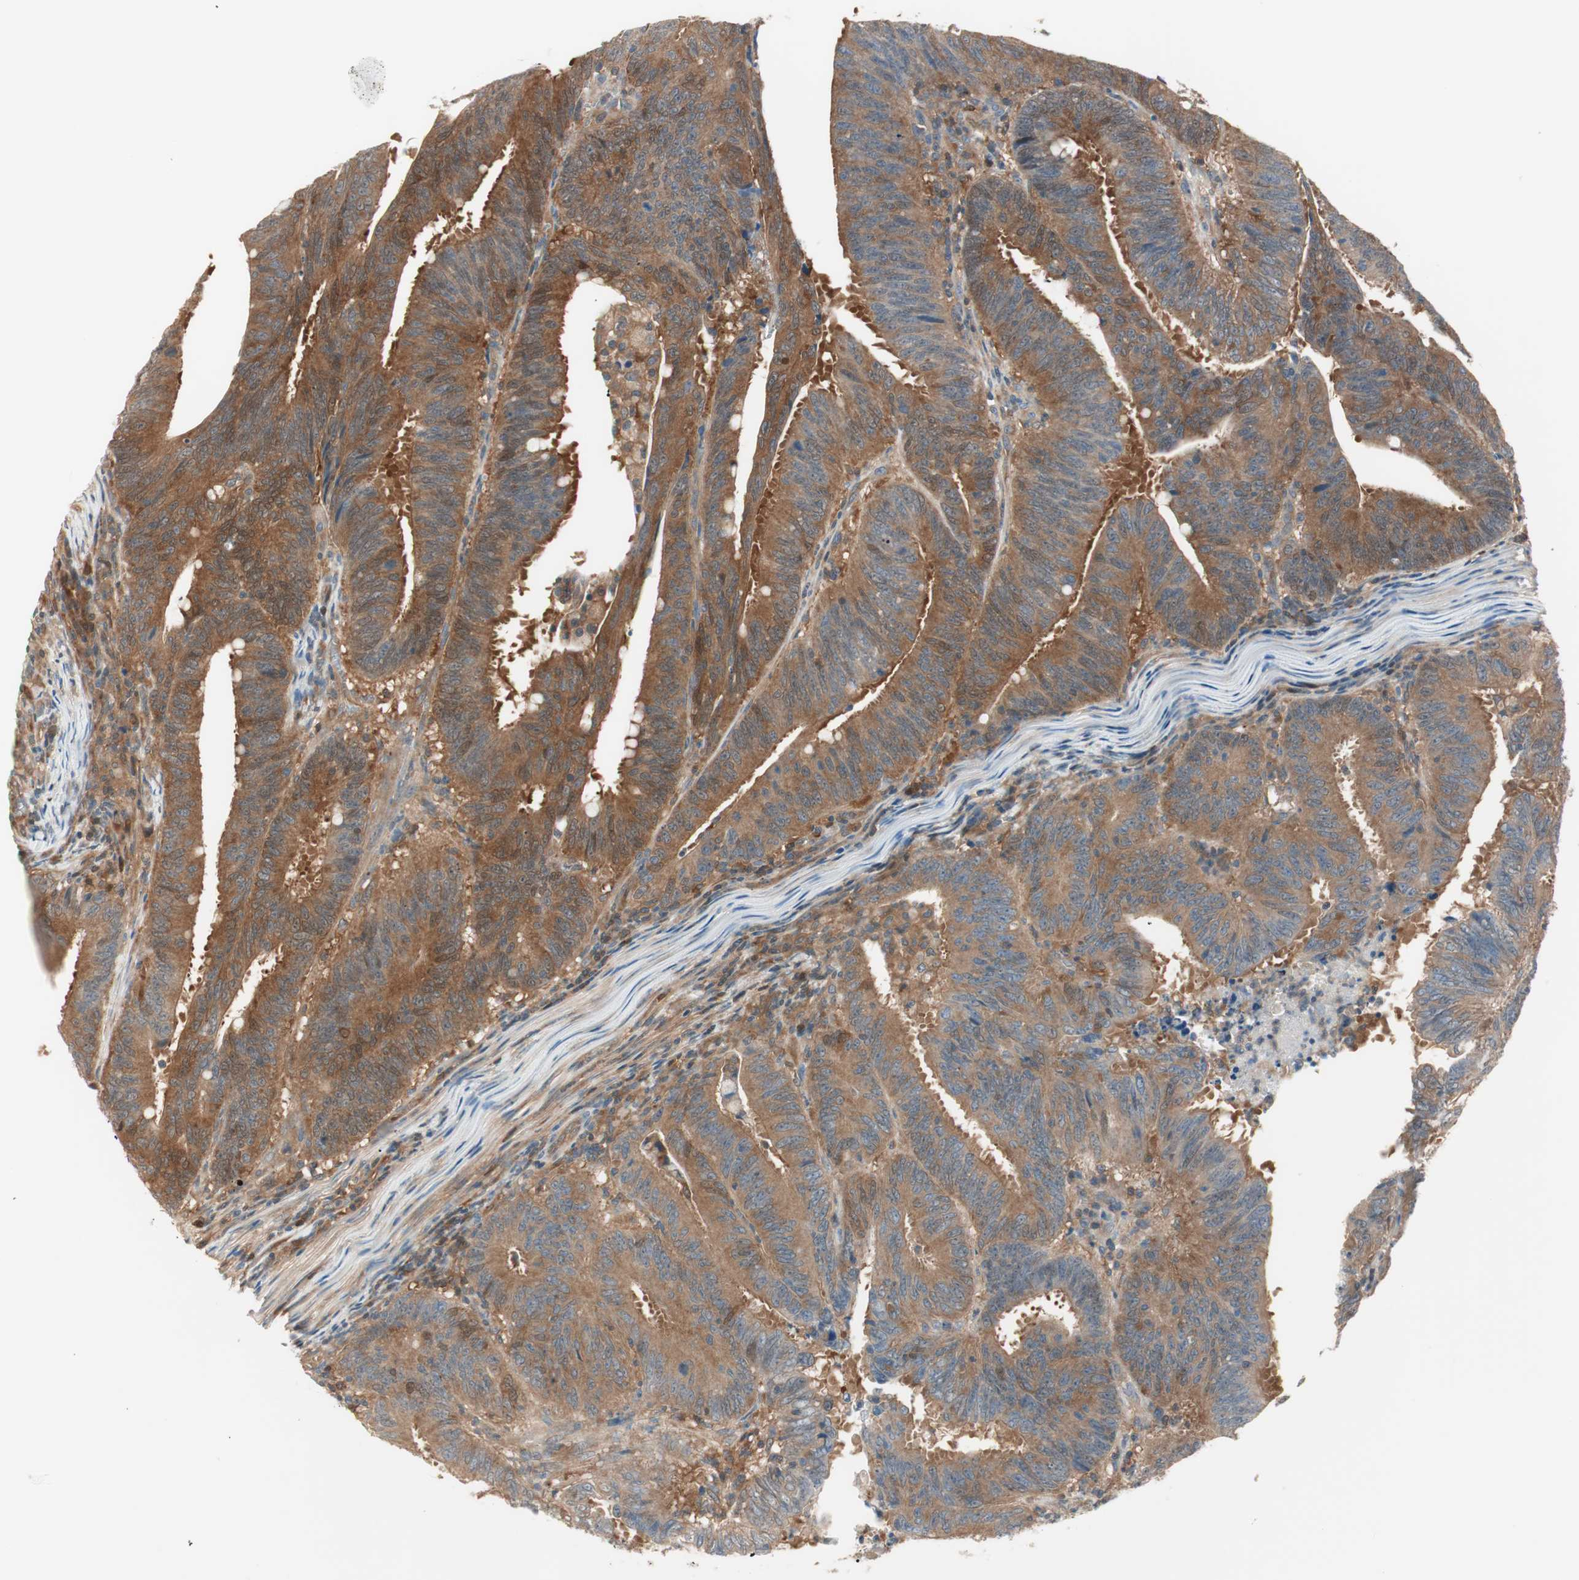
{"staining": {"intensity": "moderate", "quantity": ">75%", "location": "cytoplasmic/membranous"}, "tissue": "colorectal cancer", "cell_type": "Tumor cells", "image_type": "cancer", "snomed": [{"axis": "morphology", "description": "Adenocarcinoma, NOS"}, {"axis": "topography", "description": "Colon"}], "caption": "Colorectal cancer stained with a brown dye shows moderate cytoplasmic/membranous positive staining in about >75% of tumor cells.", "gene": "GALT", "patient": {"sex": "male", "age": 45}}